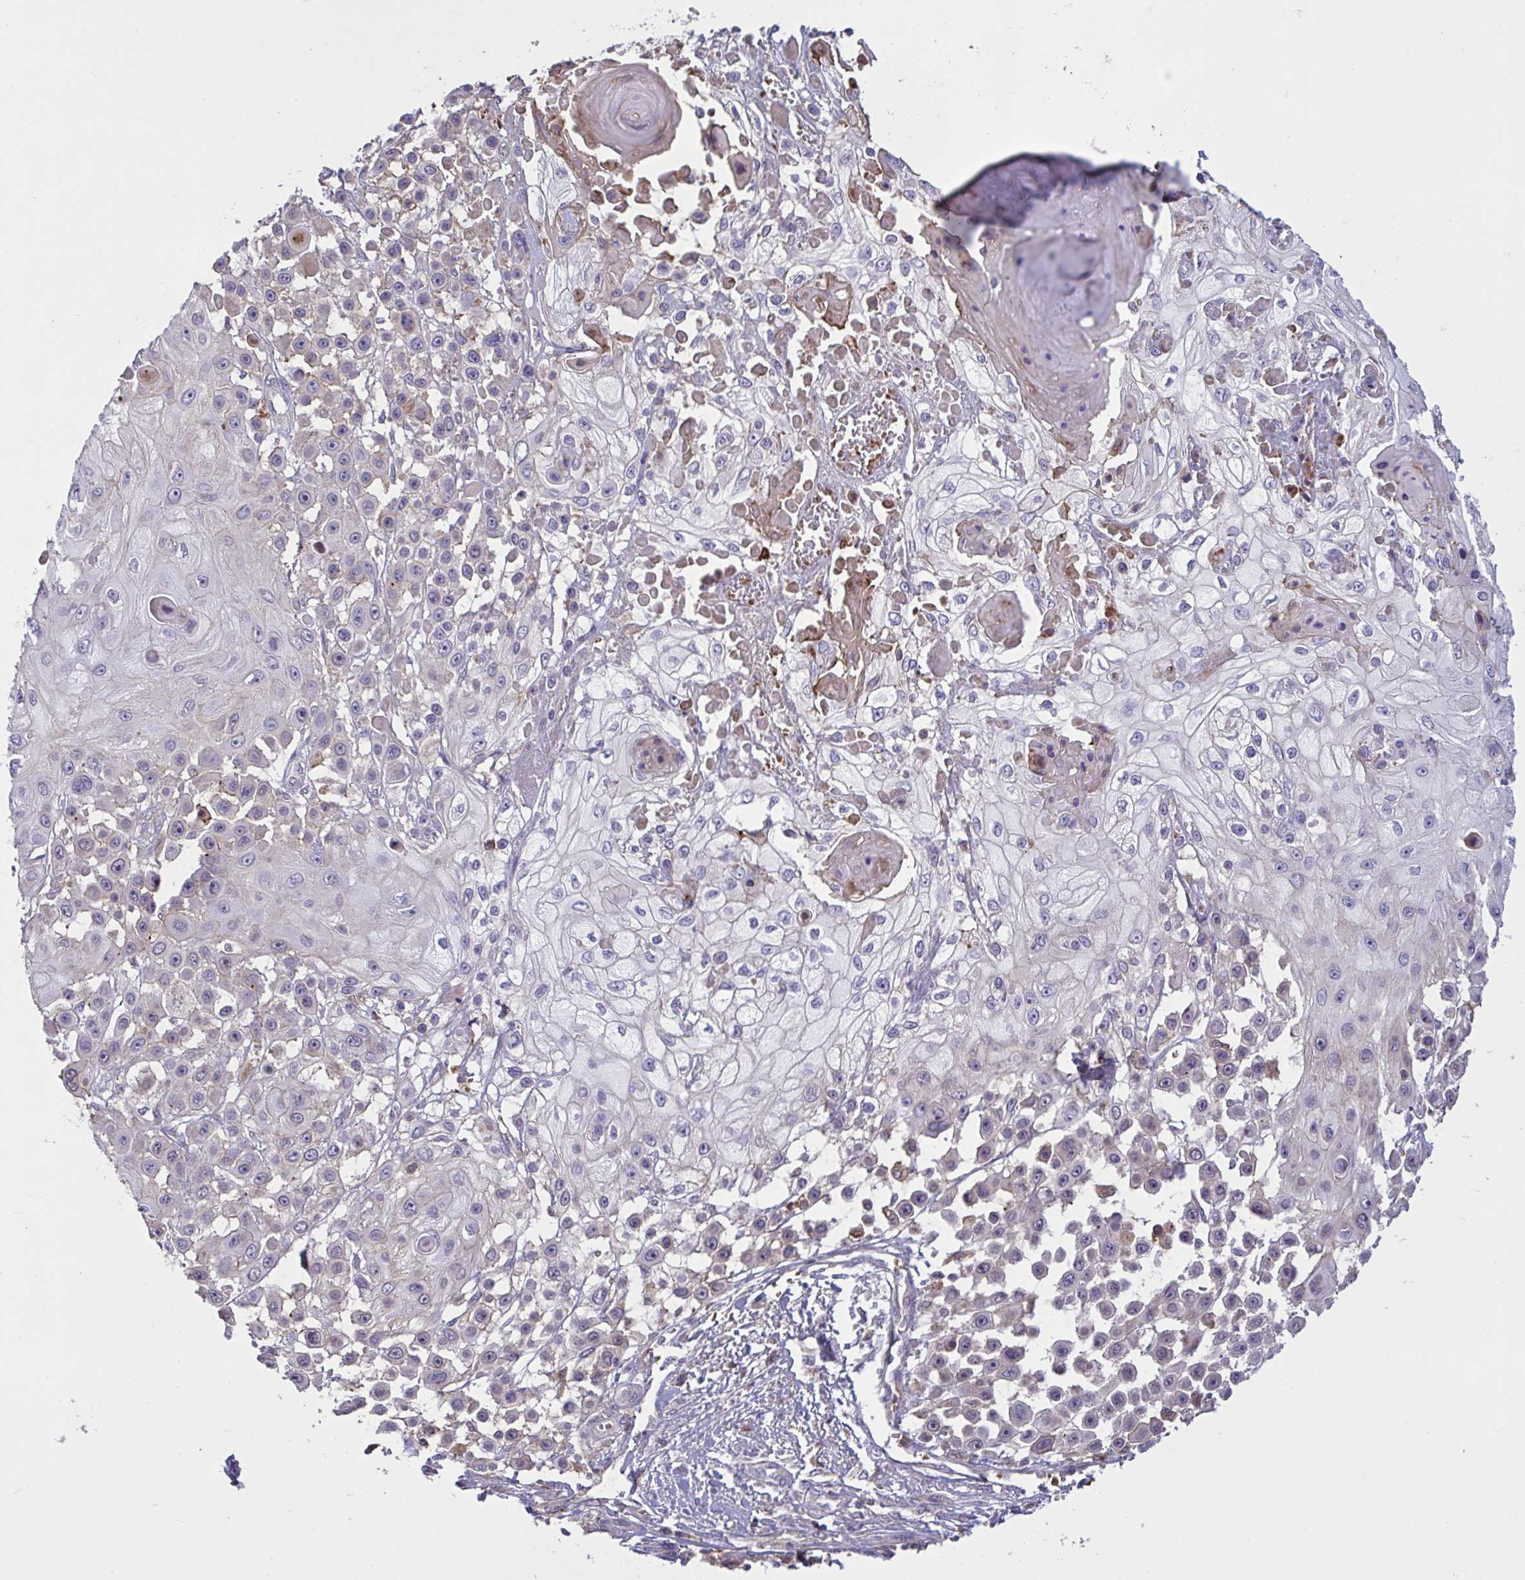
{"staining": {"intensity": "negative", "quantity": "none", "location": "none"}, "tissue": "skin cancer", "cell_type": "Tumor cells", "image_type": "cancer", "snomed": [{"axis": "morphology", "description": "Squamous cell carcinoma, NOS"}, {"axis": "topography", "description": "Skin"}], "caption": "Human skin squamous cell carcinoma stained for a protein using immunohistochemistry exhibits no staining in tumor cells.", "gene": "IL1R1", "patient": {"sex": "male", "age": 67}}